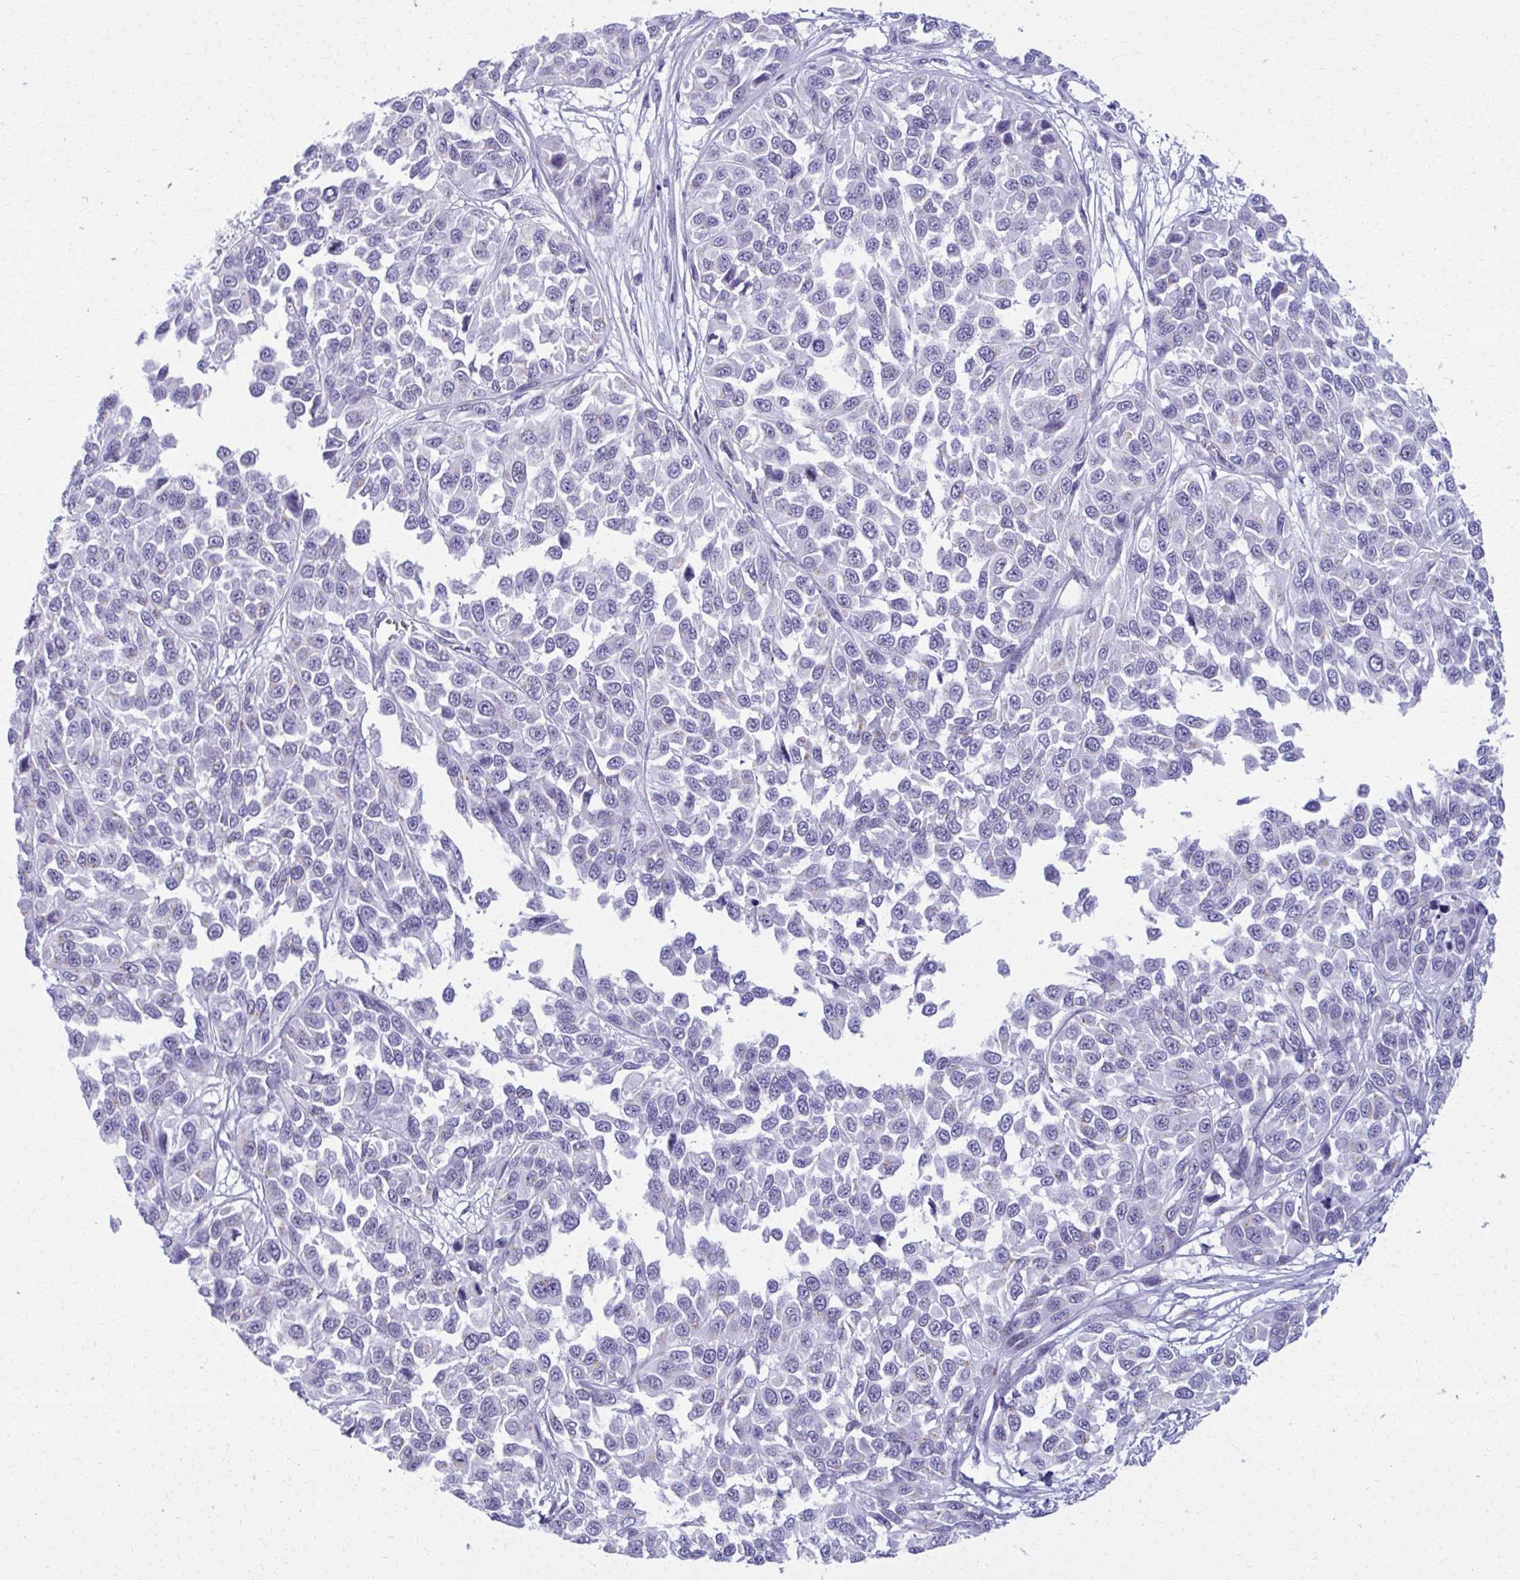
{"staining": {"intensity": "negative", "quantity": "none", "location": "none"}, "tissue": "melanoma", "cell_type": "Tumor cells", "image_type": "cancer", "snomed": [{"axis": "morphology", "description": "Malignant melanoma, NOS"}, {"axis": "topography", "description": "Skin"}], "caption": "Immunohistochemistry (IHC) of human malignant melanoma reveals no positivity in tumor cells.", "gene": "SCLY", "patient": {"sex": "male", "age": 62}}